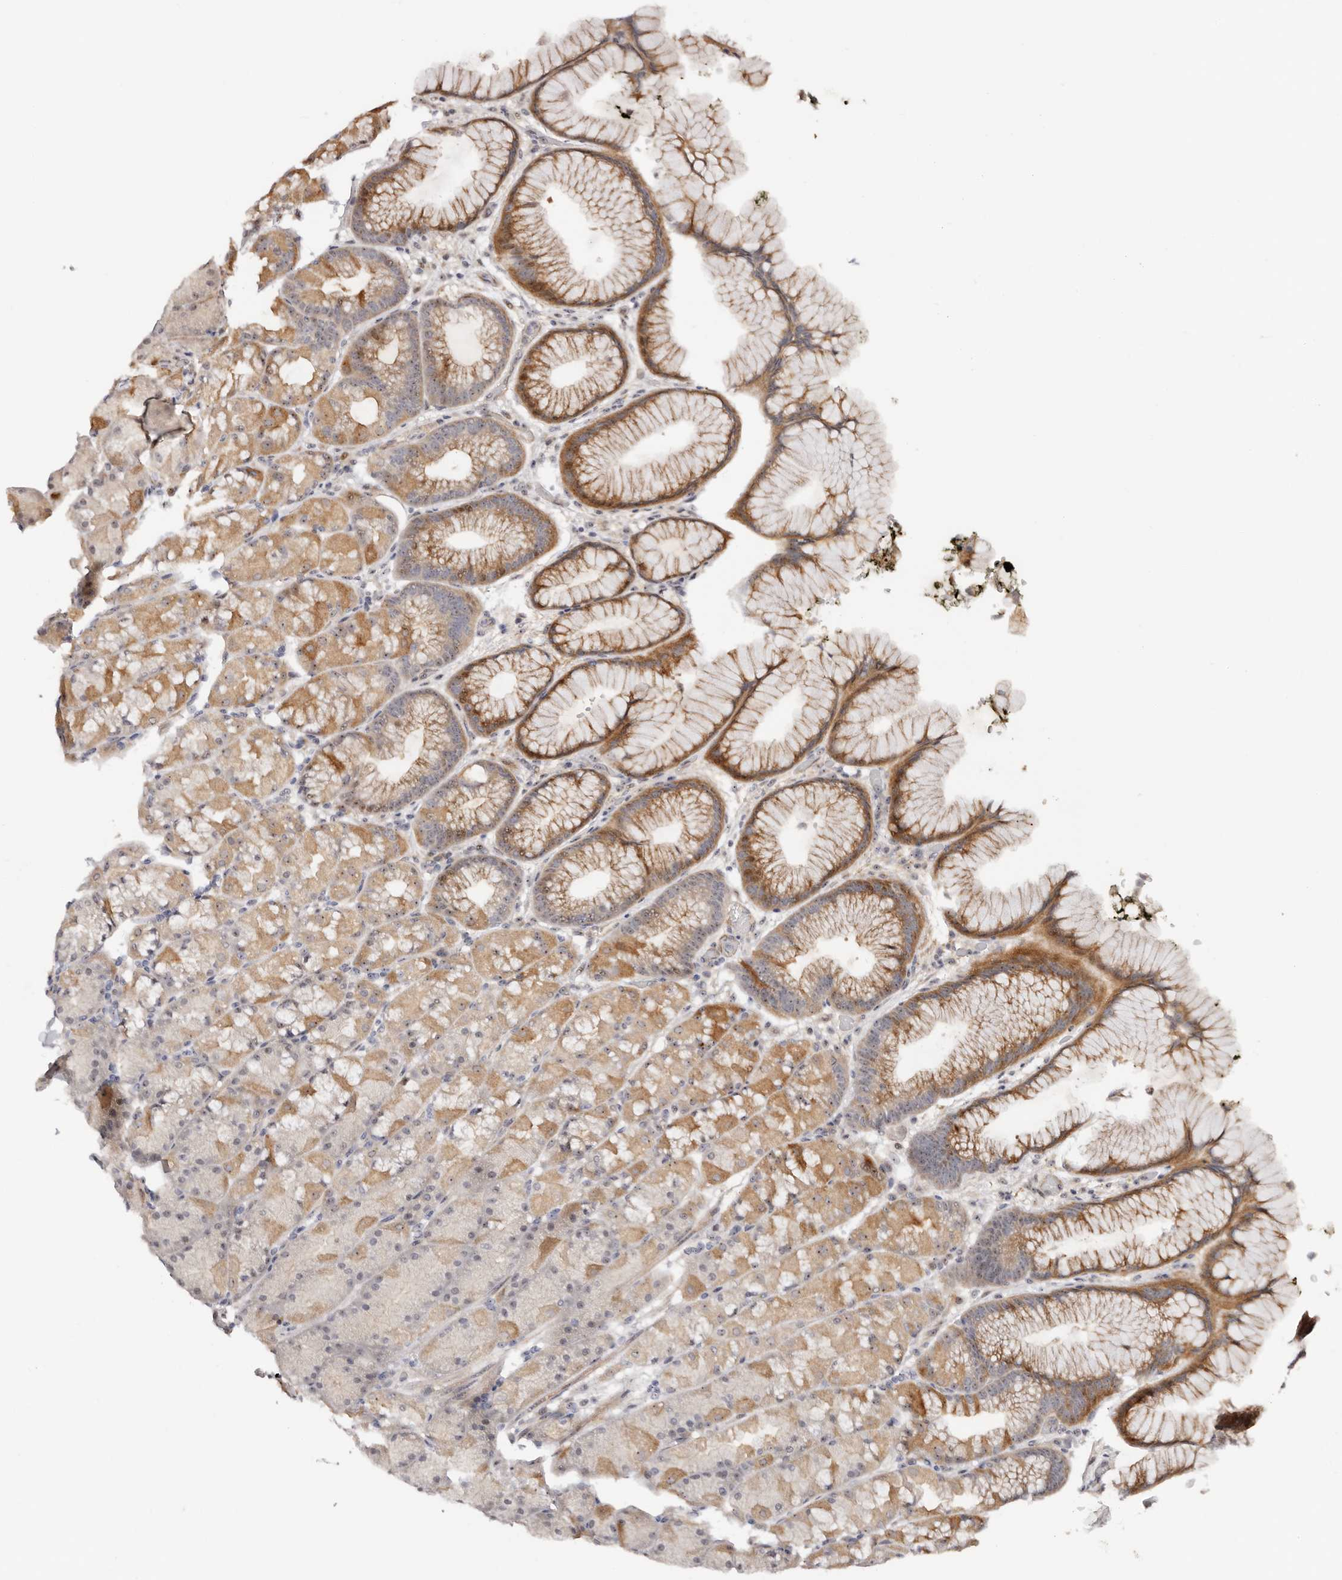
{"staining": {"intensity": "moderate", "quantity": "25%-75%", "location": "cytoplasmic/membranous,nuclear"}, "tissue": "stomach", "cell_type": "Glandular cells", "image_type": "normal", "snomed": [{"axis": "morphology", "description": "Normal tissue, NOS"}, {"axis": "topography", "description": "Stomach, upper"}, {"axis": "topography", "description": "Stomach"}], "caption": "About 25%-75% of glandular cells in benign stomach reveal moderate cytoplasmic/membranous,nuclear protein expression as visualized by brown immunohistochemical staining.", "gene": "ODF2L", "patient": {"sex": "male", "age": 48}}